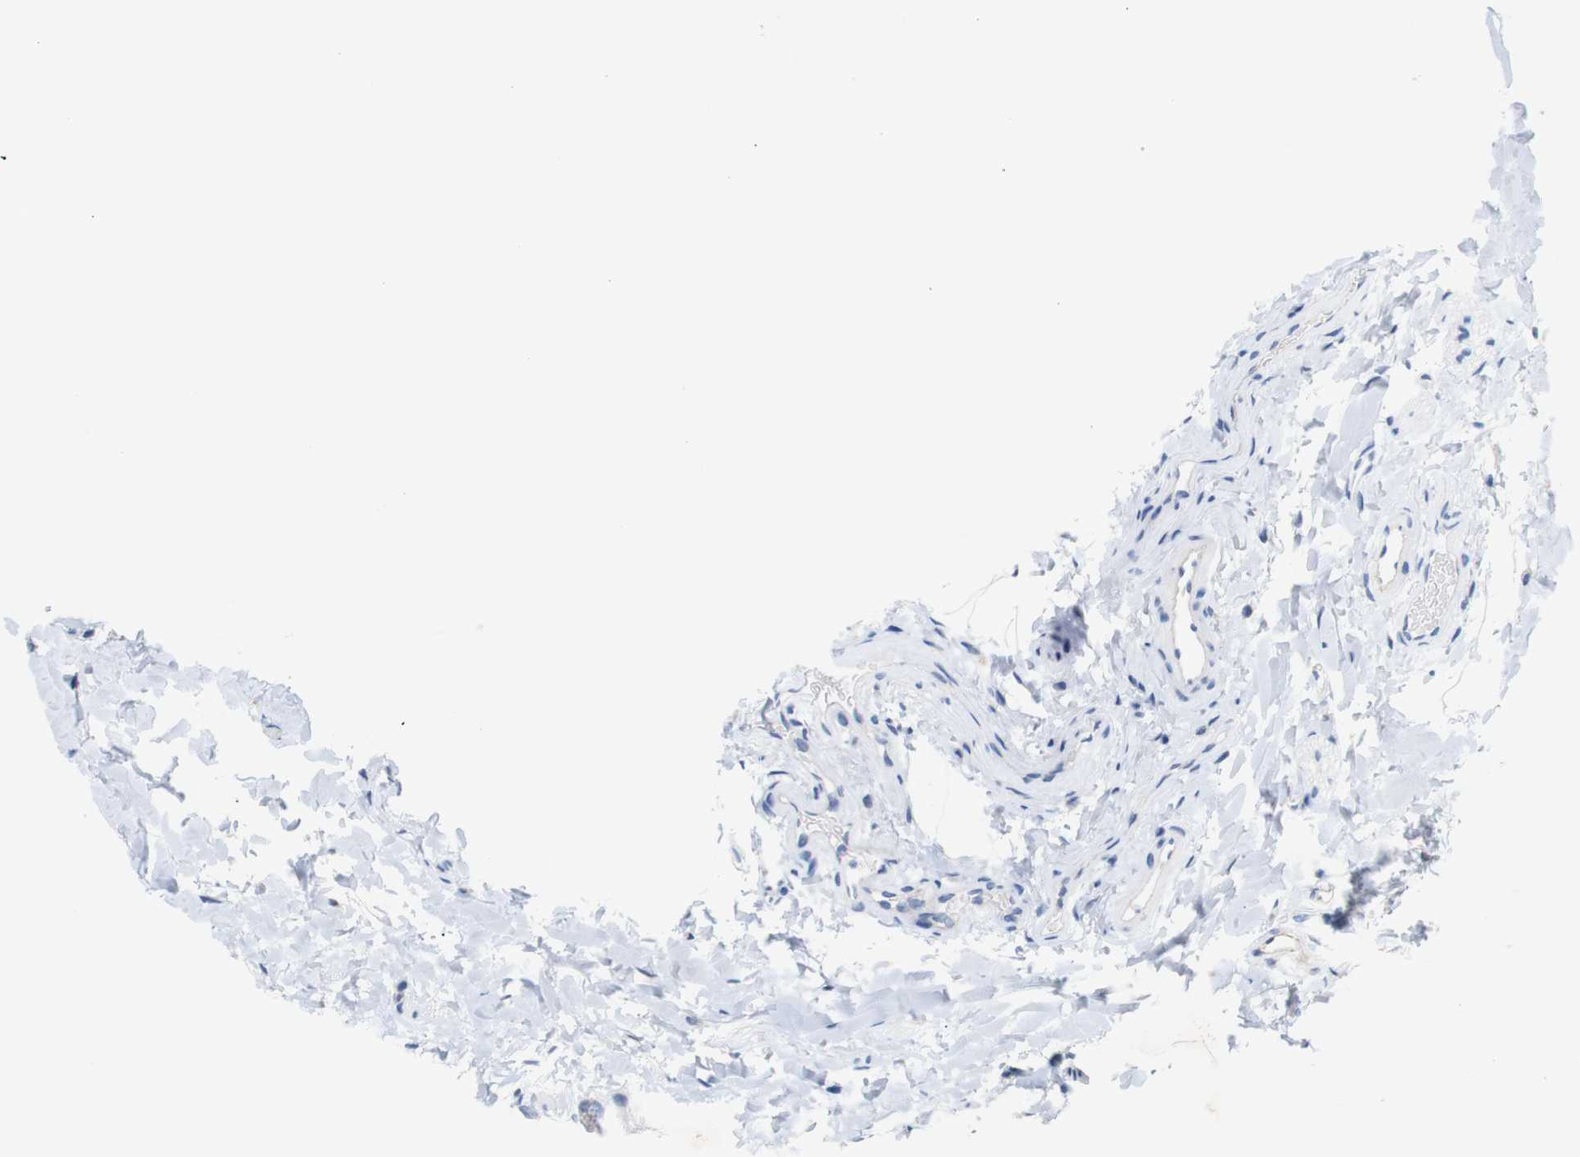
{"staining": {"intensity": "negative", "quantity": "none", "location": "none"}, "tissue": "rectum", "cell_type": "Glandular cells", "image_type": "normal", "snomed": [{"axis": "morphology", "description": "Normal tissue, NOS"}, {"axis": "topography", "description": "Rectum"}], "caption": "An immunohistochemistry (IHC) micrograph of benign rectum is shown. There is no staining in glandular cells of rectum. (DAB (3,3'-diaminobenzidine) immunohistochemistry visualized using brightfield microscopy, high magnification).", "gene": "ITGA5", "patient": {"sex": "female", "age": 24}}